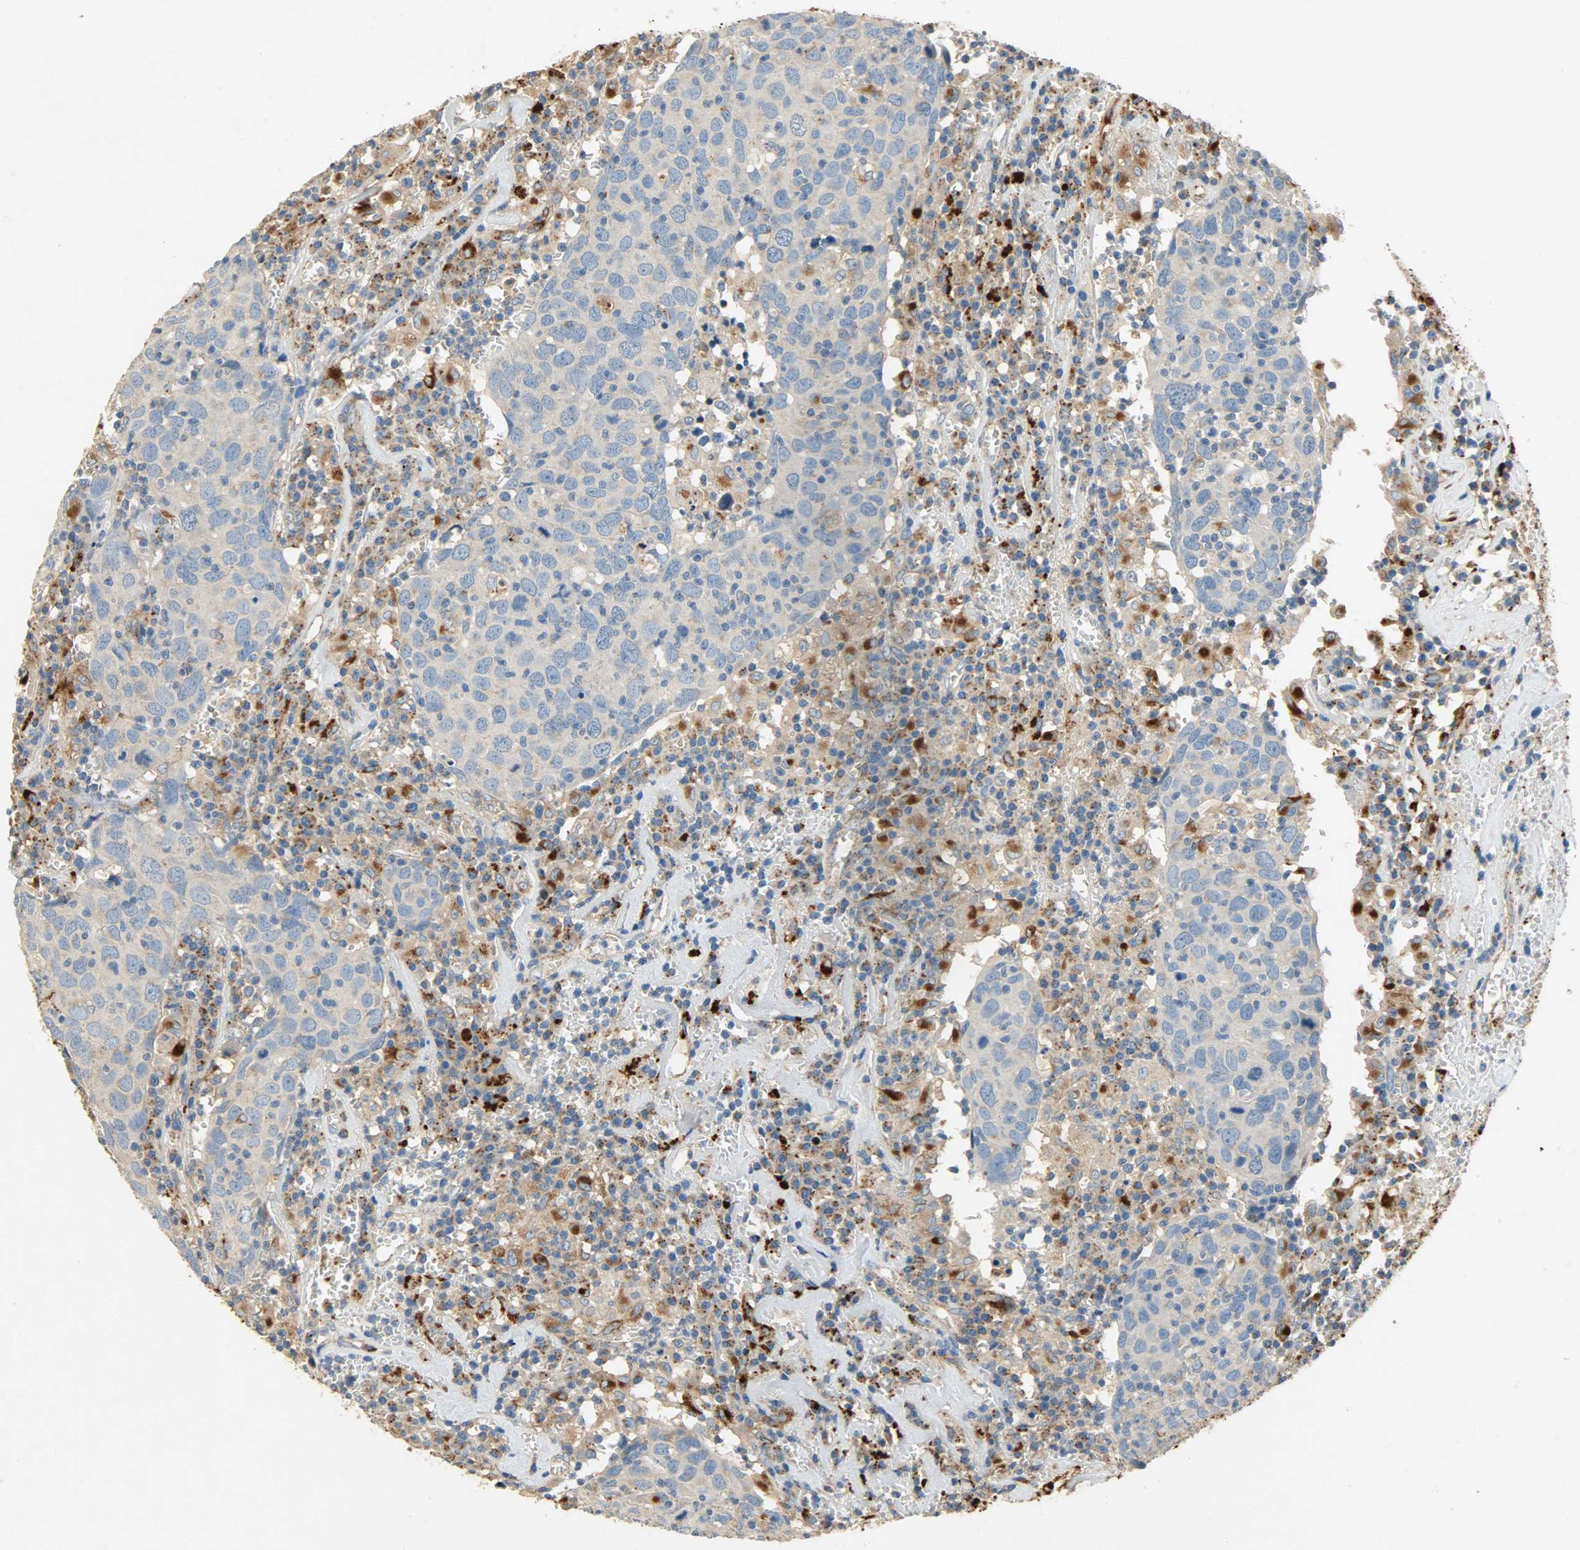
{"staining": {"intensity": "moderate", "quantity": ">75%", "location": "cytoplasmic/membranous"}, "tissue": "head and neck cancer", "cell_type": "Tumor cells", "image_type": "cancer", "snomed": [{"axis": "morphology", "description": "Adenocarcinoma, NOS"}, {"axis": "topography", "description": "Salivary gland"}, {"axis": "topography", "description": "Head-Neck"}], "caption": "Immunohistochemical staining of head and neck adenocarcinoma shows medium levels of moderate cytoplasmic/membranous staining in approximately >75% of tumor cells.", "gene": "ASAH1", "patient": {"sex": "female", "age": 65}}